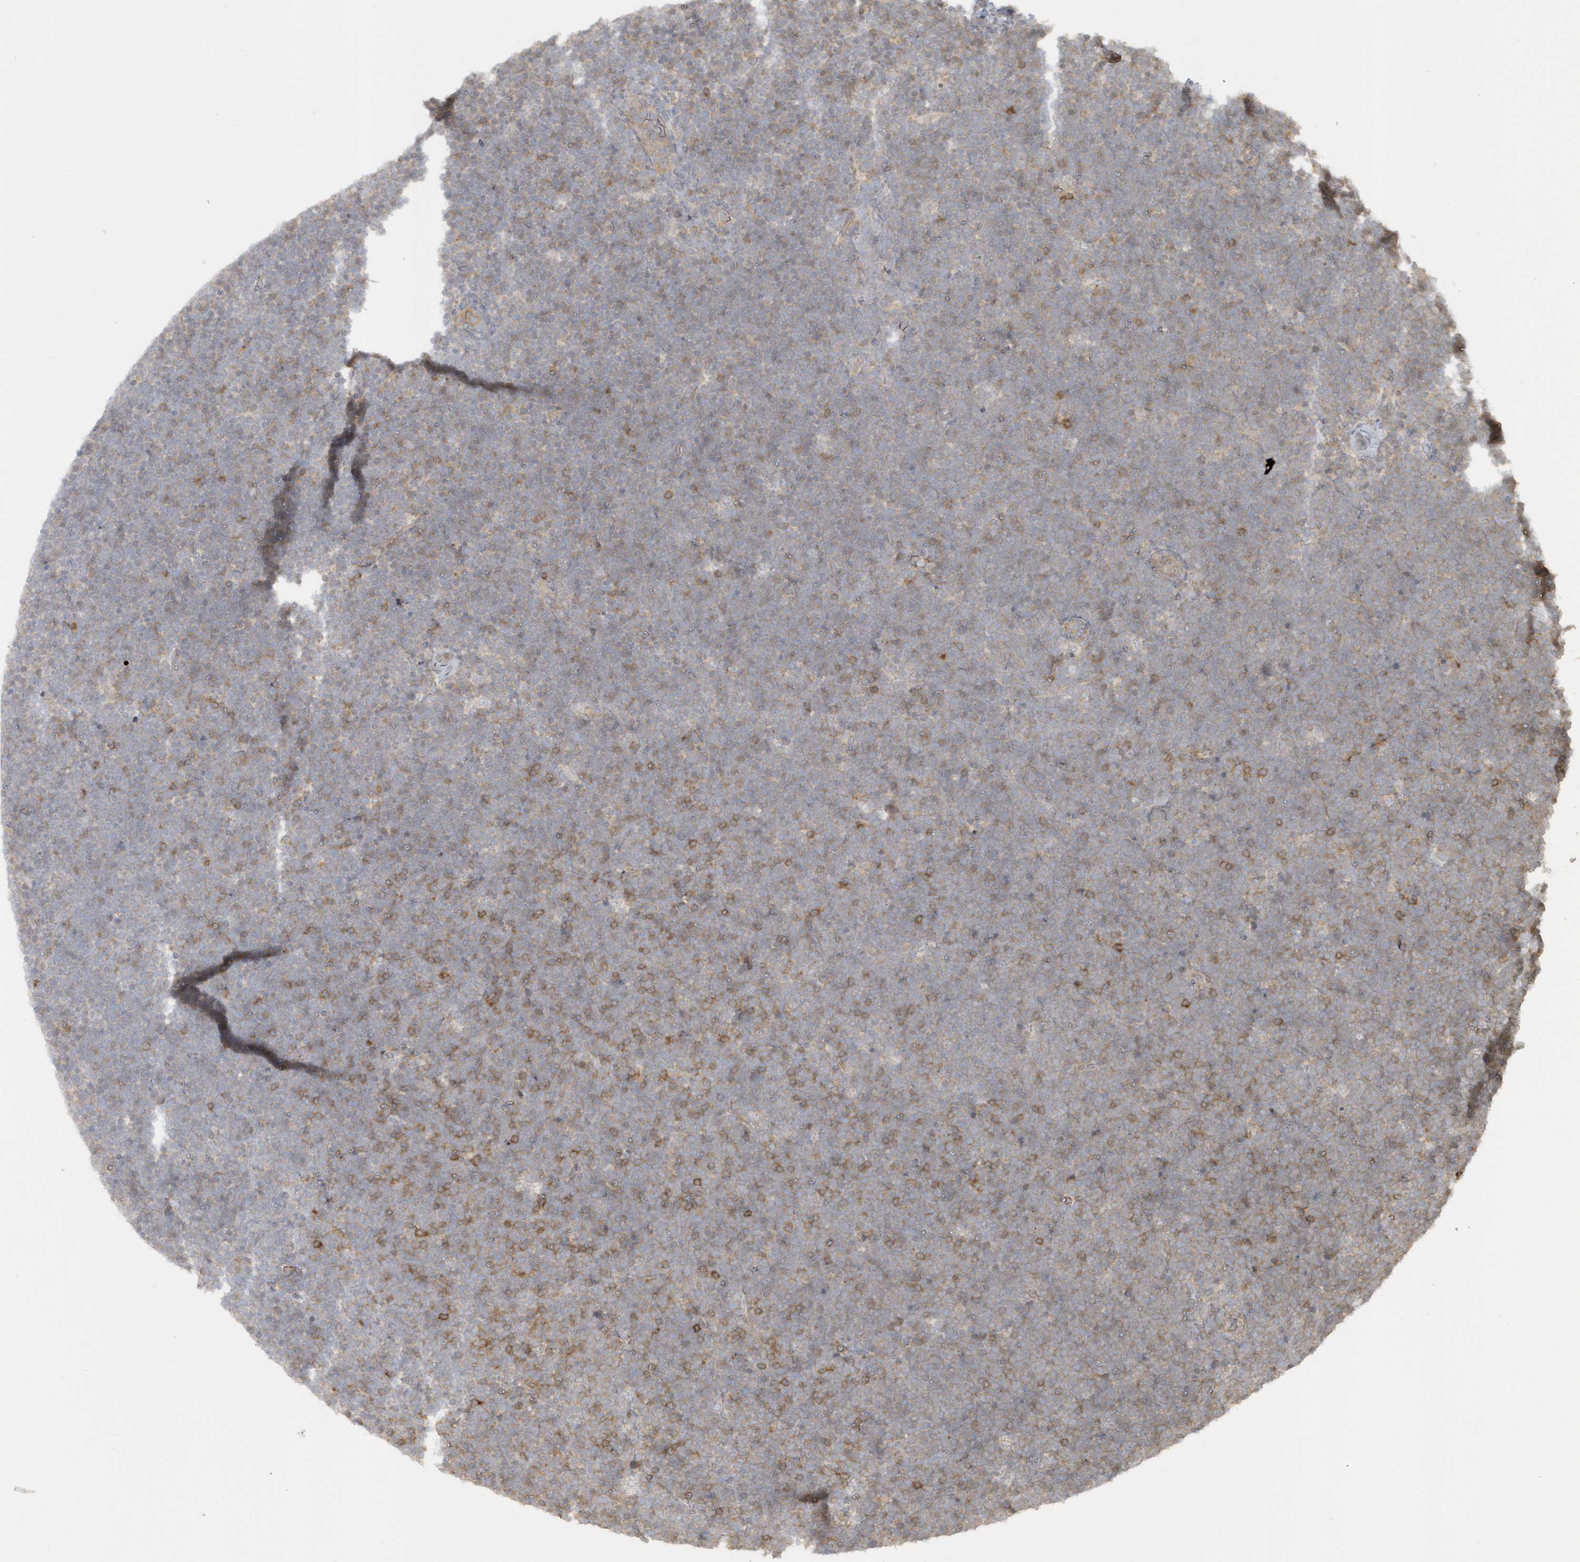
{"staining": {"intensity": "moderate", "quantity": "25%-75%", "location": "cytoplasmic/membranous"}, "tissue": "lymphoma", "cell_type": "Tumor cells", "image_type": "cancer", "snomed": [{"axis": "morphology", "description": "Malignant lymphoma, non-Hodgkin's type, High grade"}, {"axis": "topography", "description": "Lymph node"}], "caption": "DAB (3,3'-diaminobenzidine) immunohistochemical staining of human lymphoma displays moderate cytoplasmic/membranous protein staining in about 25%-75% of tumor cells.", "gene": "STIM2", "patient": {"sex": "male", "age": 13}}